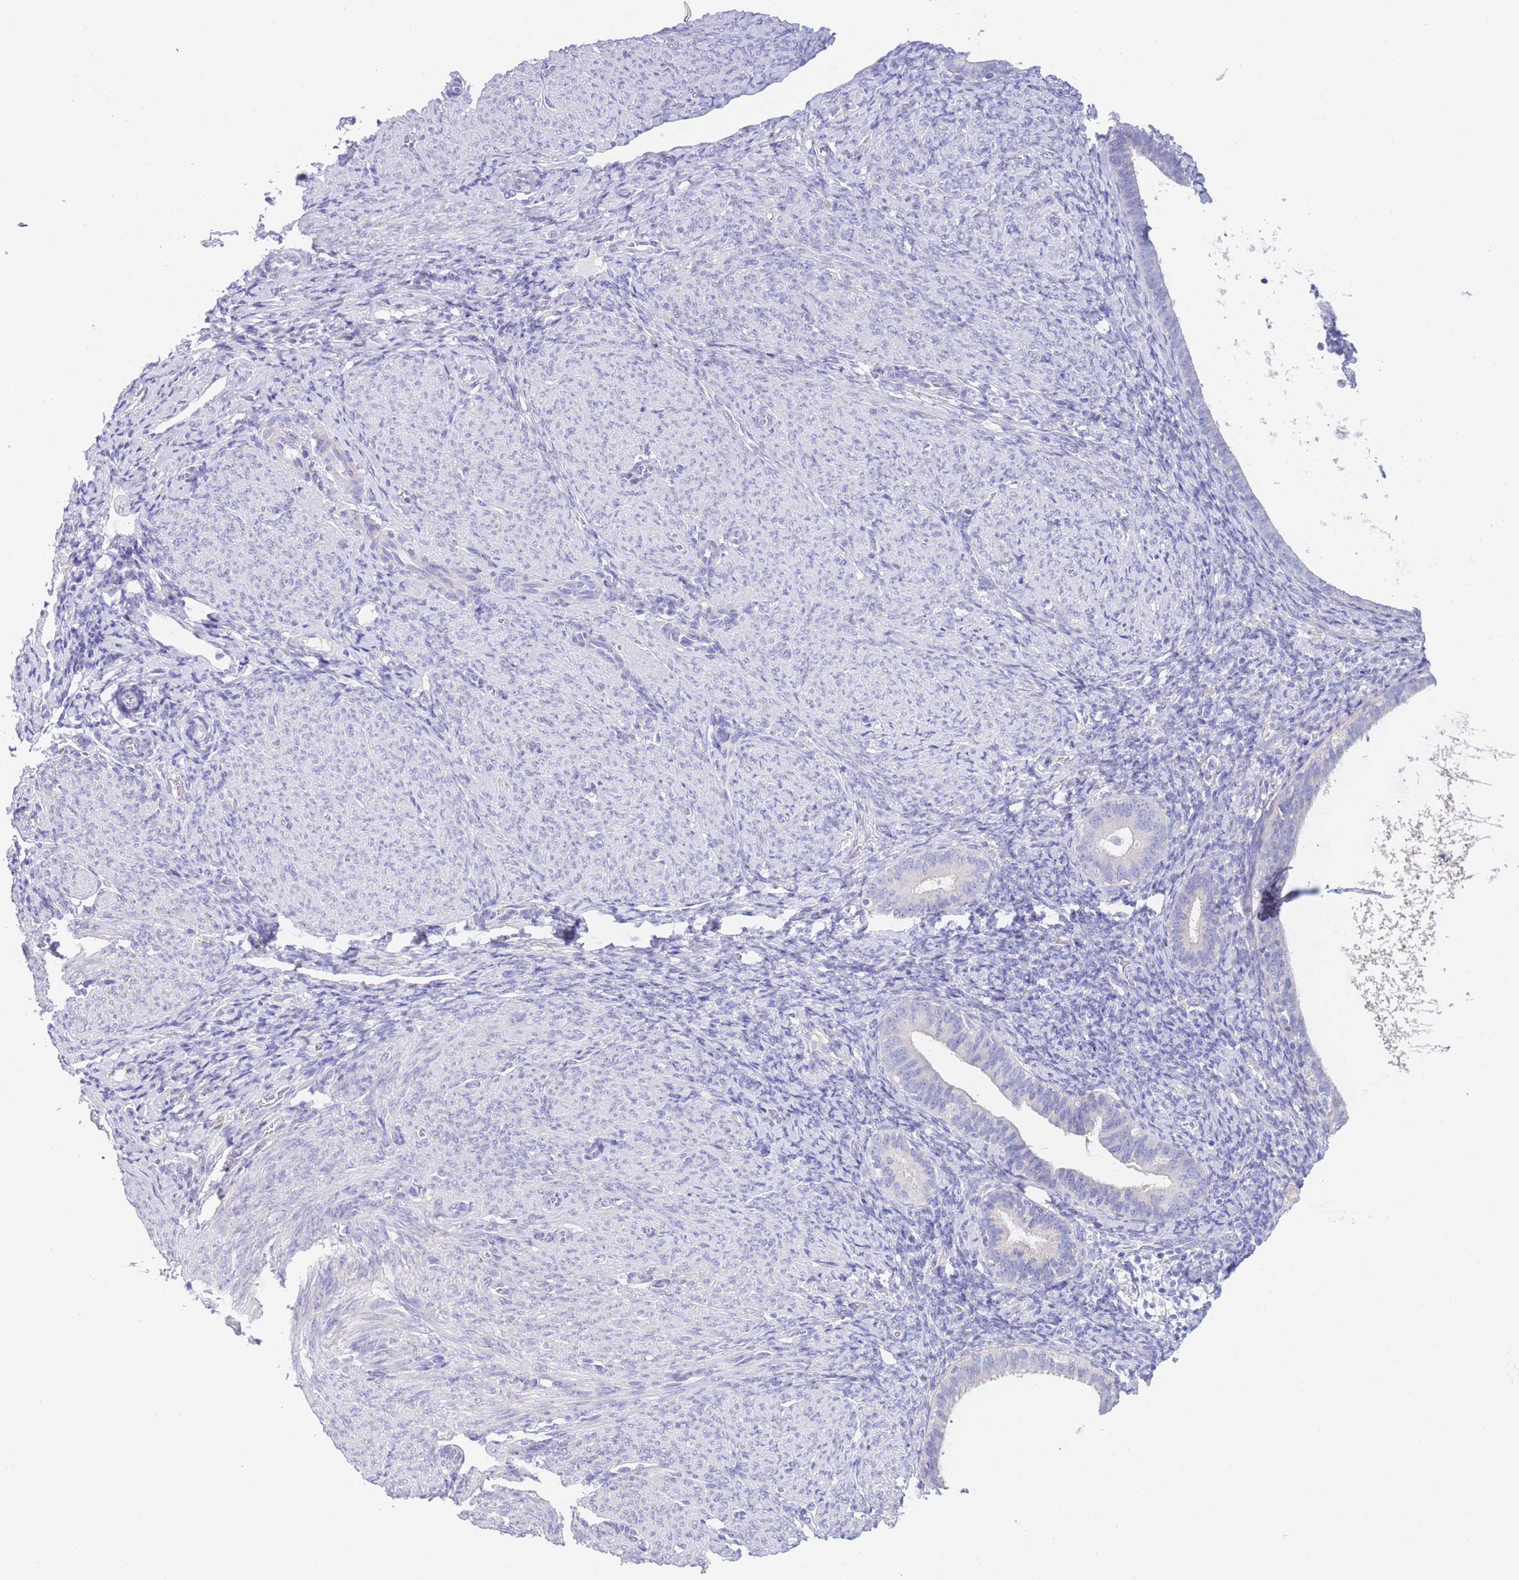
{"staining": {"intensity": "negative", "quantity": "none", "location": "none"}, "tissue": "endometrium", "cell_type": "Cells in endometrial stroma", "image_type": "normal", "snomed": [{"axis": "morphology", "description": "Normal tissue, NOS"}, {"axis": "topography", "description": "Endometrium"}], "caption": "There is no significant staining in cells in endometrial stroma of endometrium. (DAB (3,3'-diaminobenzidine) immunohistochemistry (IHC), high magnification).", "gene": "PCDHB3", "patient": {"sex": "female", "age": 65}}